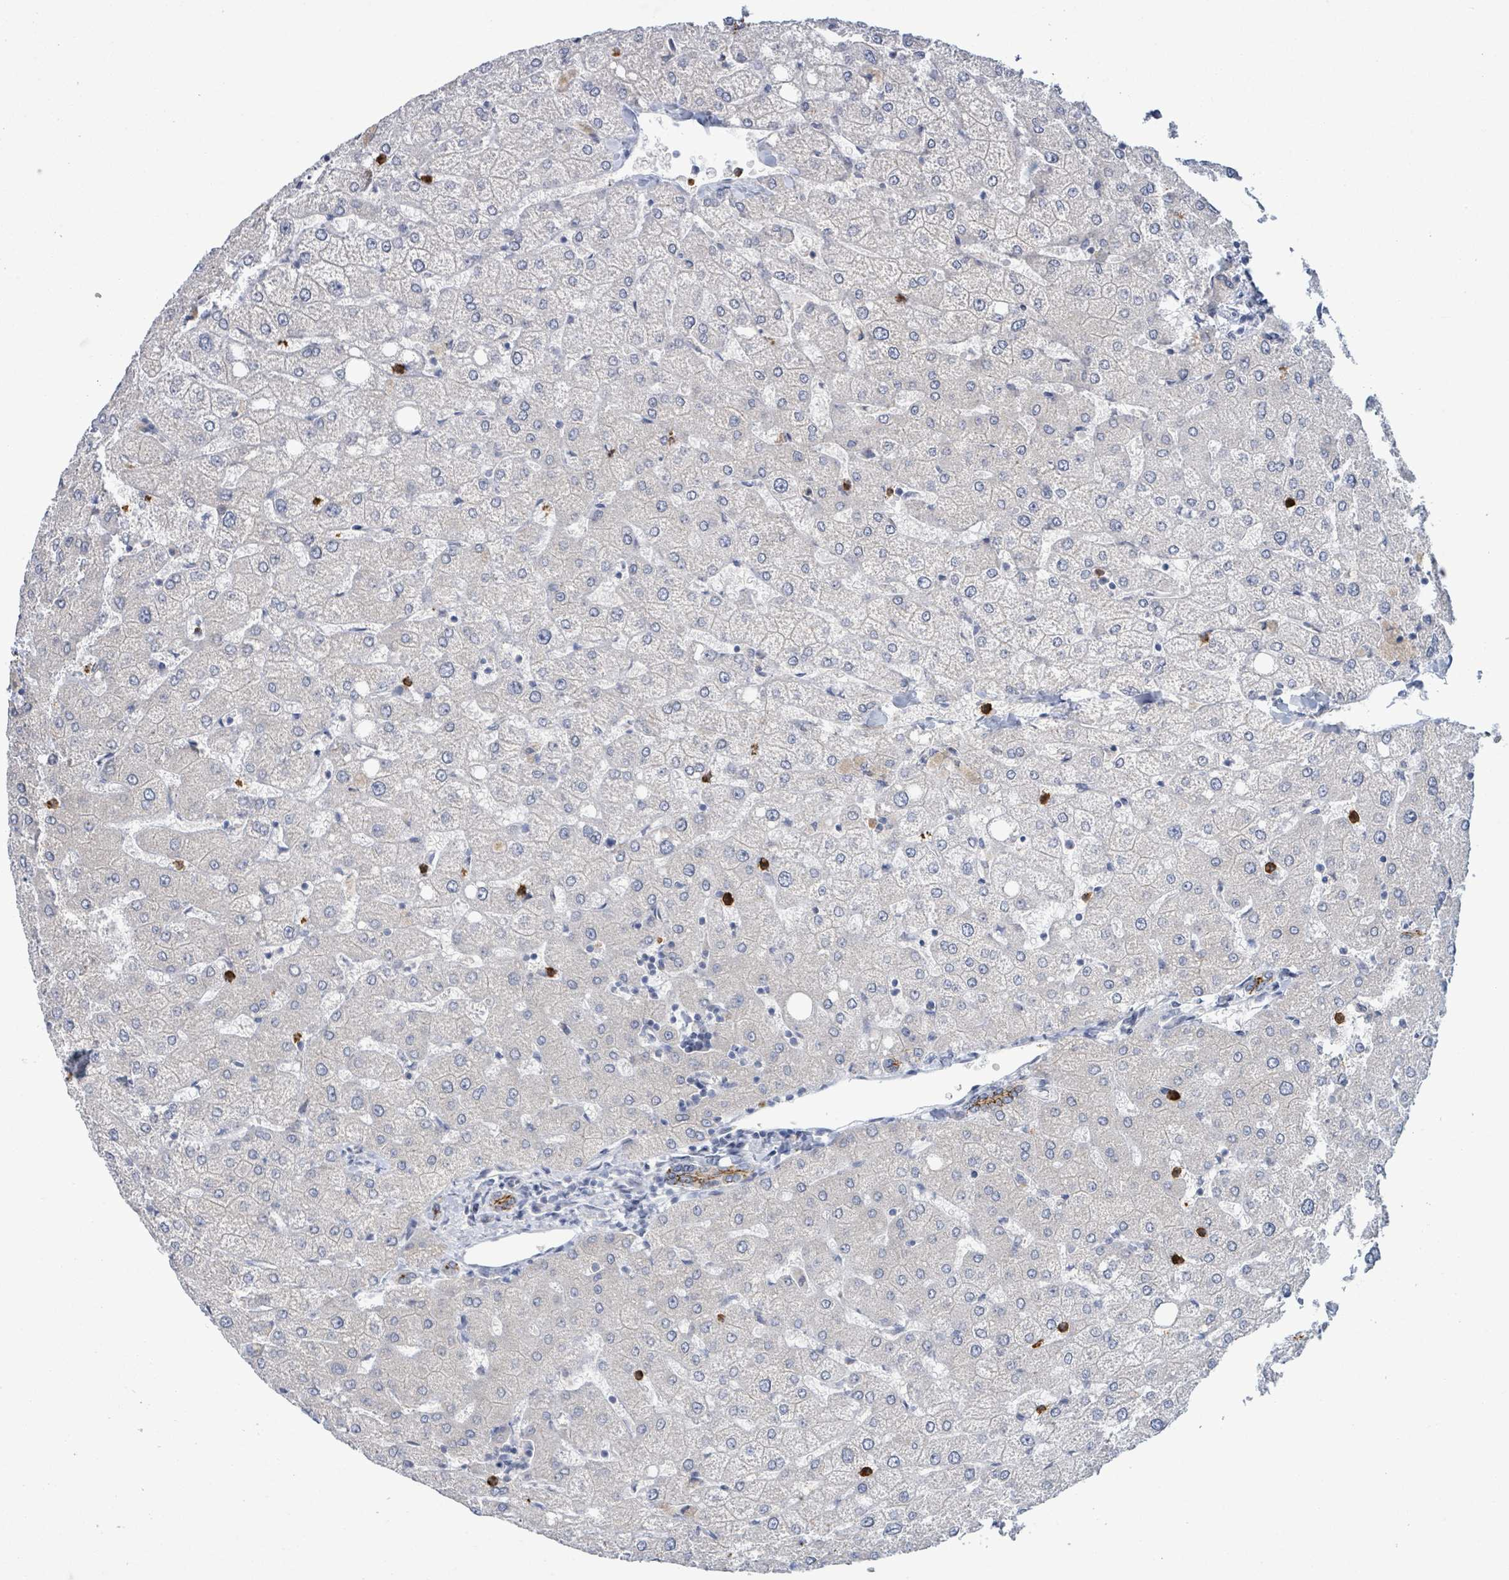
{"staining": {"intensity": "moderate", "quantity": ">75%", "location": "cytoplasmic/membranous"}, "tissue": "liver", "cell_type": "Cholangiocytes", "image_type": "normal", "snomed": [{"axis": "morphology", "description": "Normal tissue, NOS"}, {"axis": "topography", "description": "Liver"}], "caption": "Brown immunohistochemical staining in benign liver demonstrates moderate cytoplasmic/membranous positivity in approximately >75% of cholangiocytes.", "gene": "LCLAT1", "patient": {"sex": "female", "age": 54}}